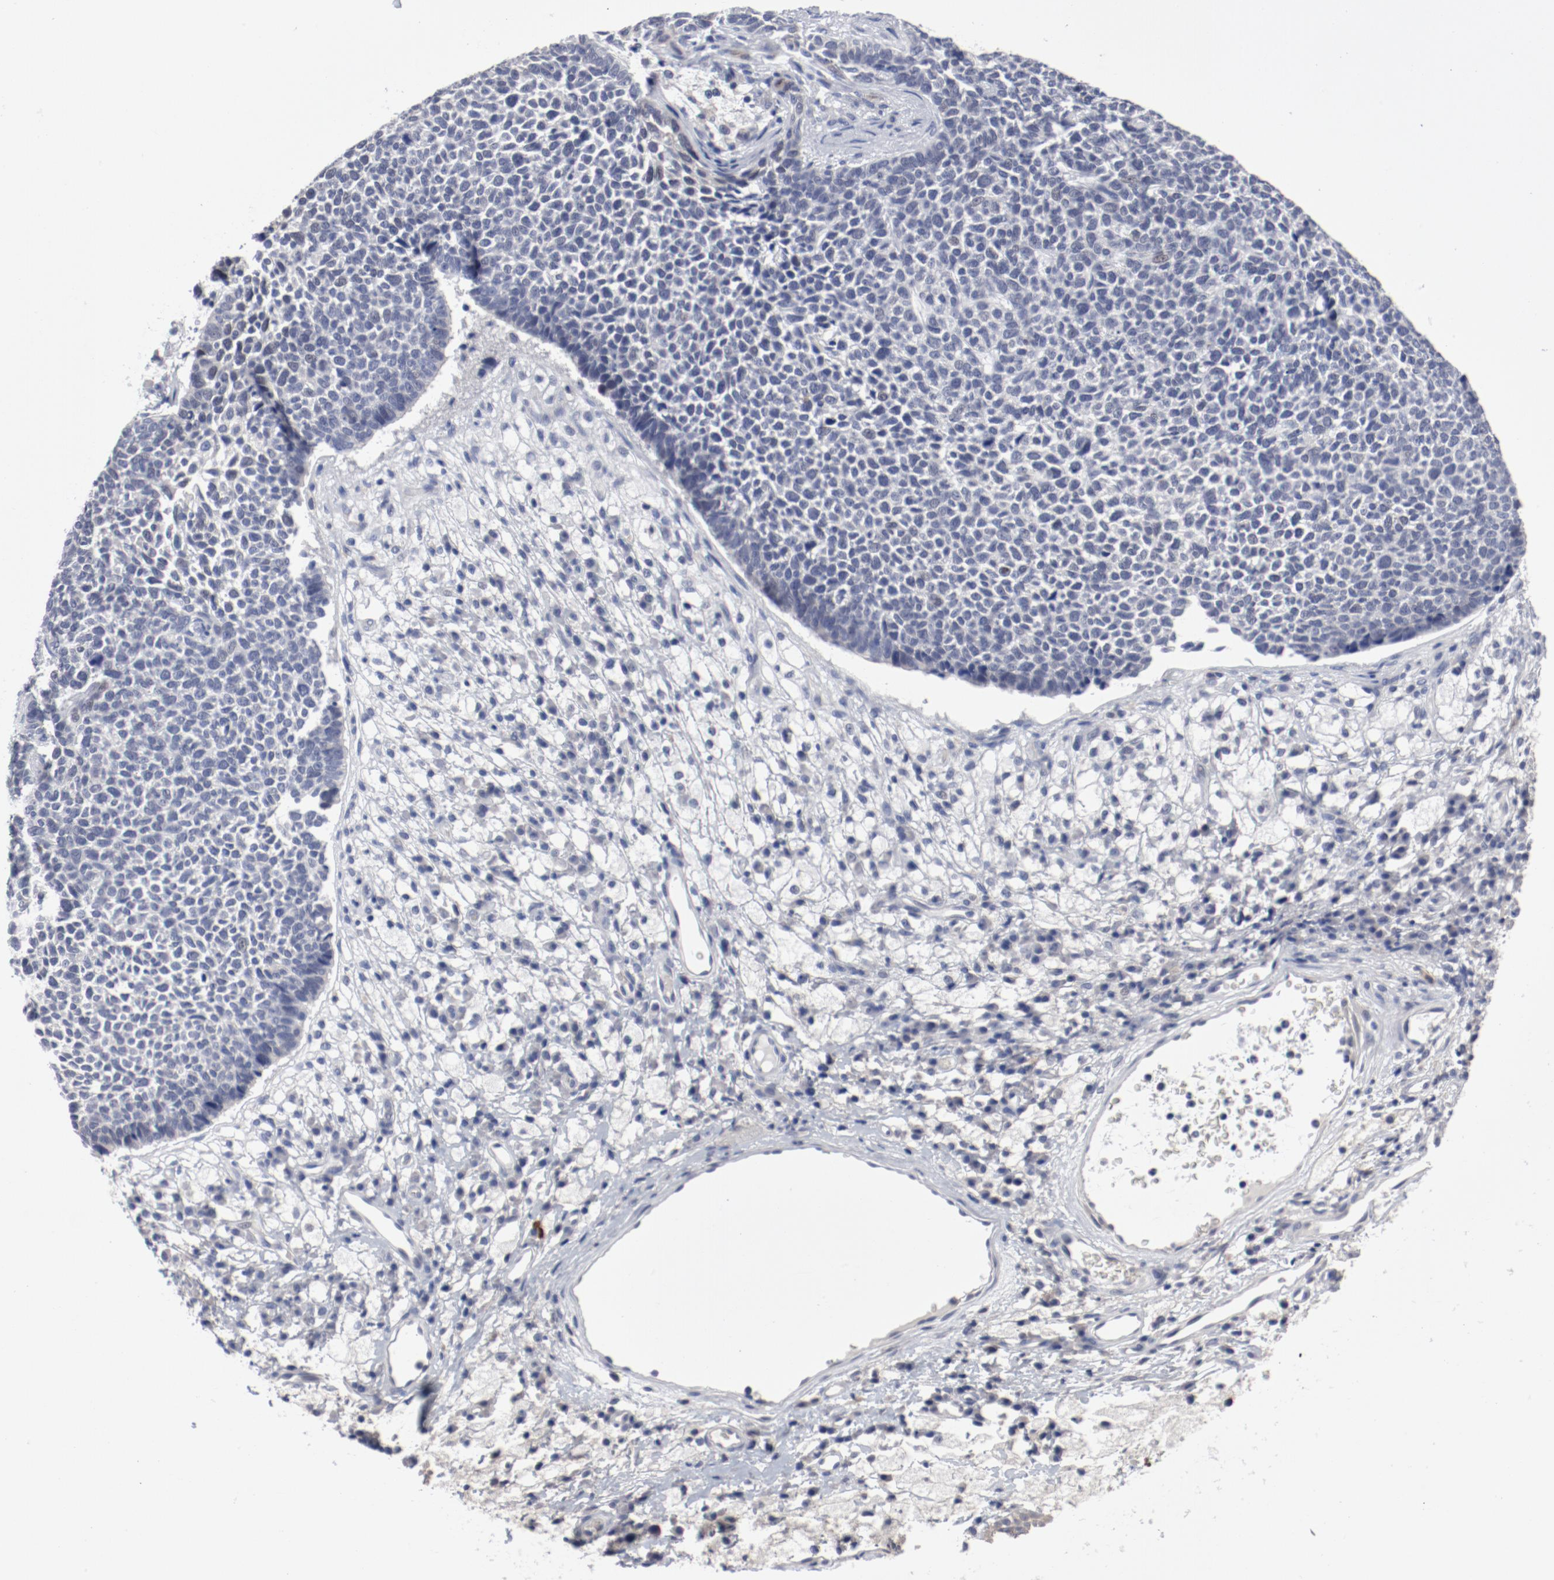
{"staining": {"intensity": "negative", "quantity": "none", "location": "none"}, "tissue": "skin cancer", "cell_type": "Tumor cells", "image_type": "cancer", "snomed": [{"axis": "morphology", "description": "Basal cell carcinoma"}, {"axis": "topography", "description": "Skin"}], "caption": "Skin cancer stained for a protein using immunohistochemistry (IHC) exhibits no expression tumor cells.", "gene": "ANKLE2", "patient": {"sex": "female", "age": 84}}